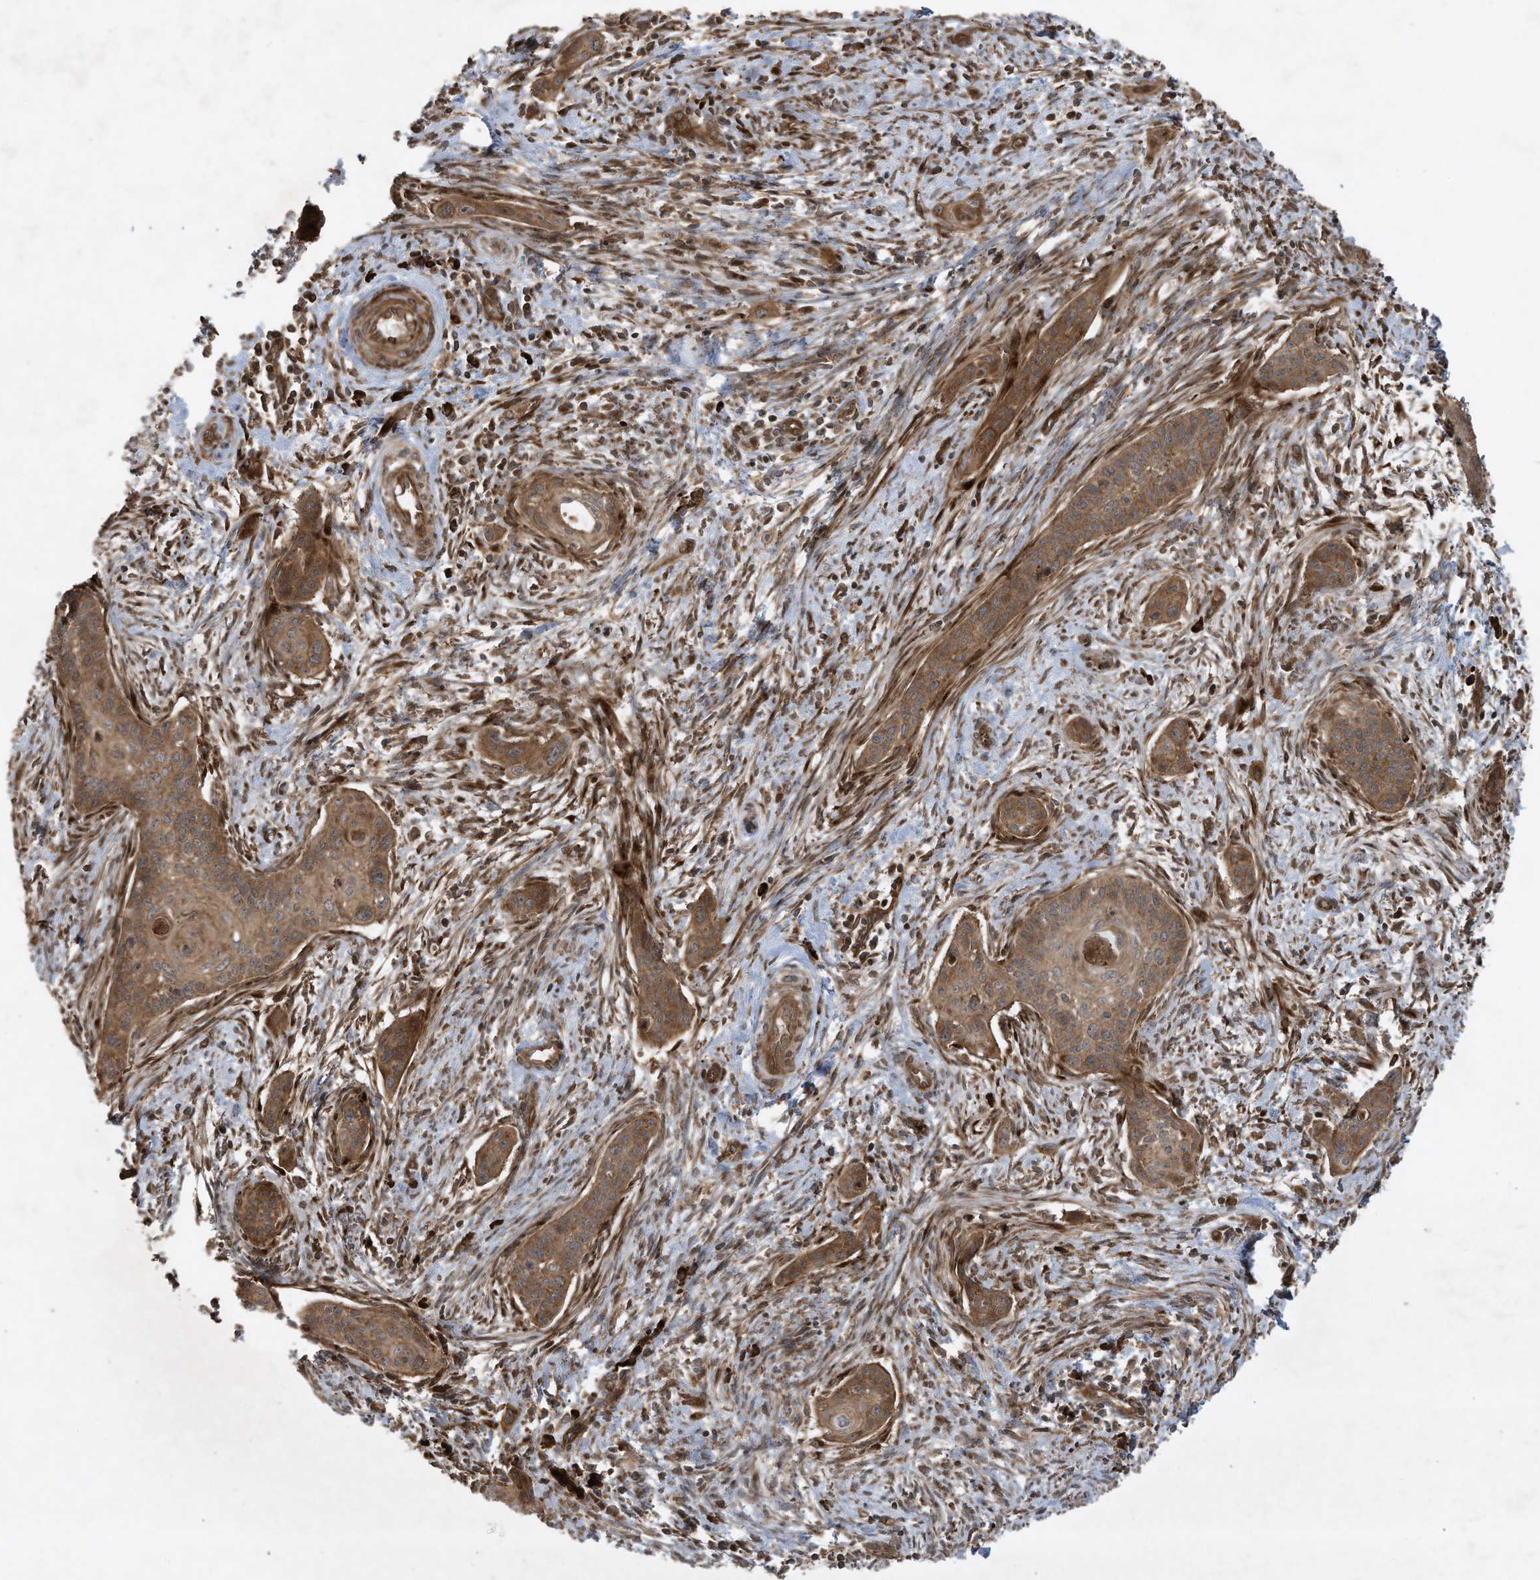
{"staining": {"intensity": "moderate", "quantity": ">75%", "location": "cytoplasmic/membranous"}, "tissue": "cervical cancer", "cell_type": "Tumor cells", "image_type": "cancer", "snomed": [{"axis": "morphology", "description": "Squamous cell carcinoma, NOS"}, {"axis": "topography", "description": "Cervix"}], "caption": "A brown stain labels moderate cytoplasmic/membranous expression of a protein in cervical cancer (squamous cell carcinoma) tumor cells. The protein of interest is shown in brown color, while the nuclei are stained blue.", "gene": "DDIT4", "patient": {"sex": "female", "age": 33}}